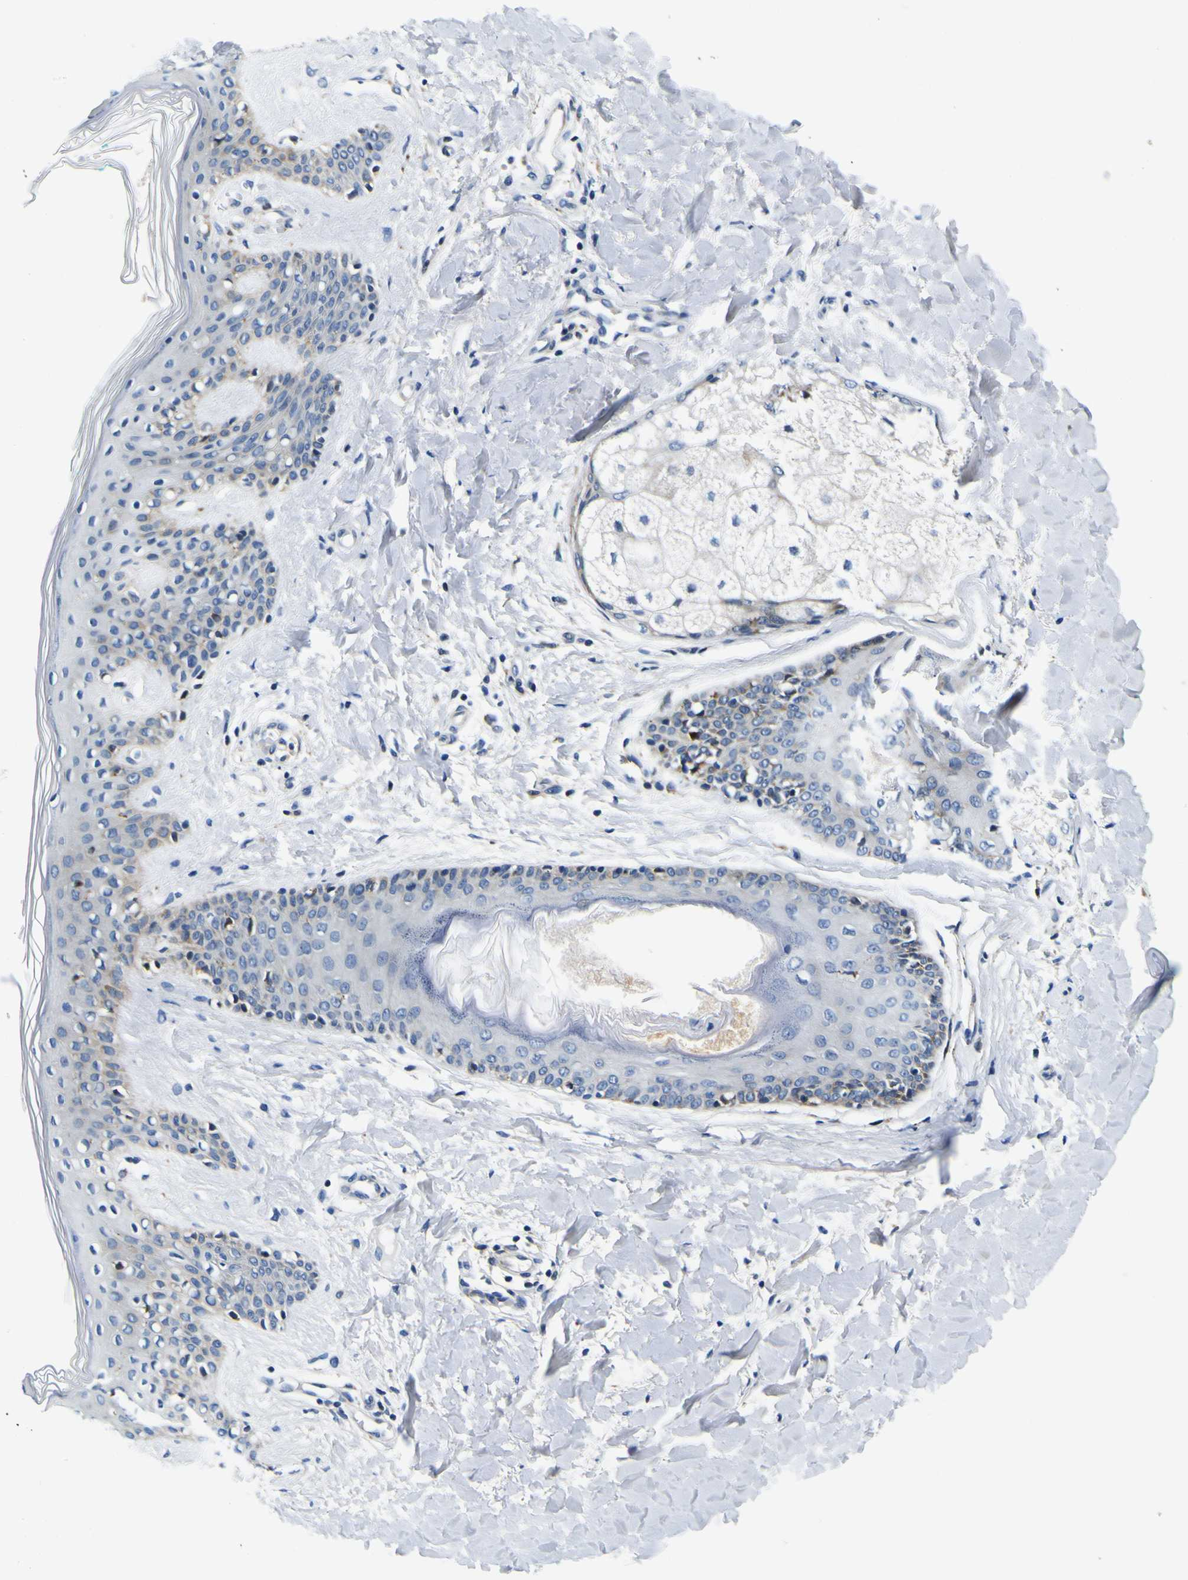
{"staining": {"intensity": "negative", "quantity": "none", "location": "none"}, "tissue": "skin", "cell_type": "Fibroblasts", "image_type": "normal", "snomed": [{"axis": "morphology", "description": "Normal tissue, NOS"}, {"axis": "topography", "description": "Skin"}], "caption": "Human skin stained for a protein using immunohistochemistry exhibits no staining in fibroblasts.", "gene": "NLRP3", "patient": {"sex": "male", "age": 16}}